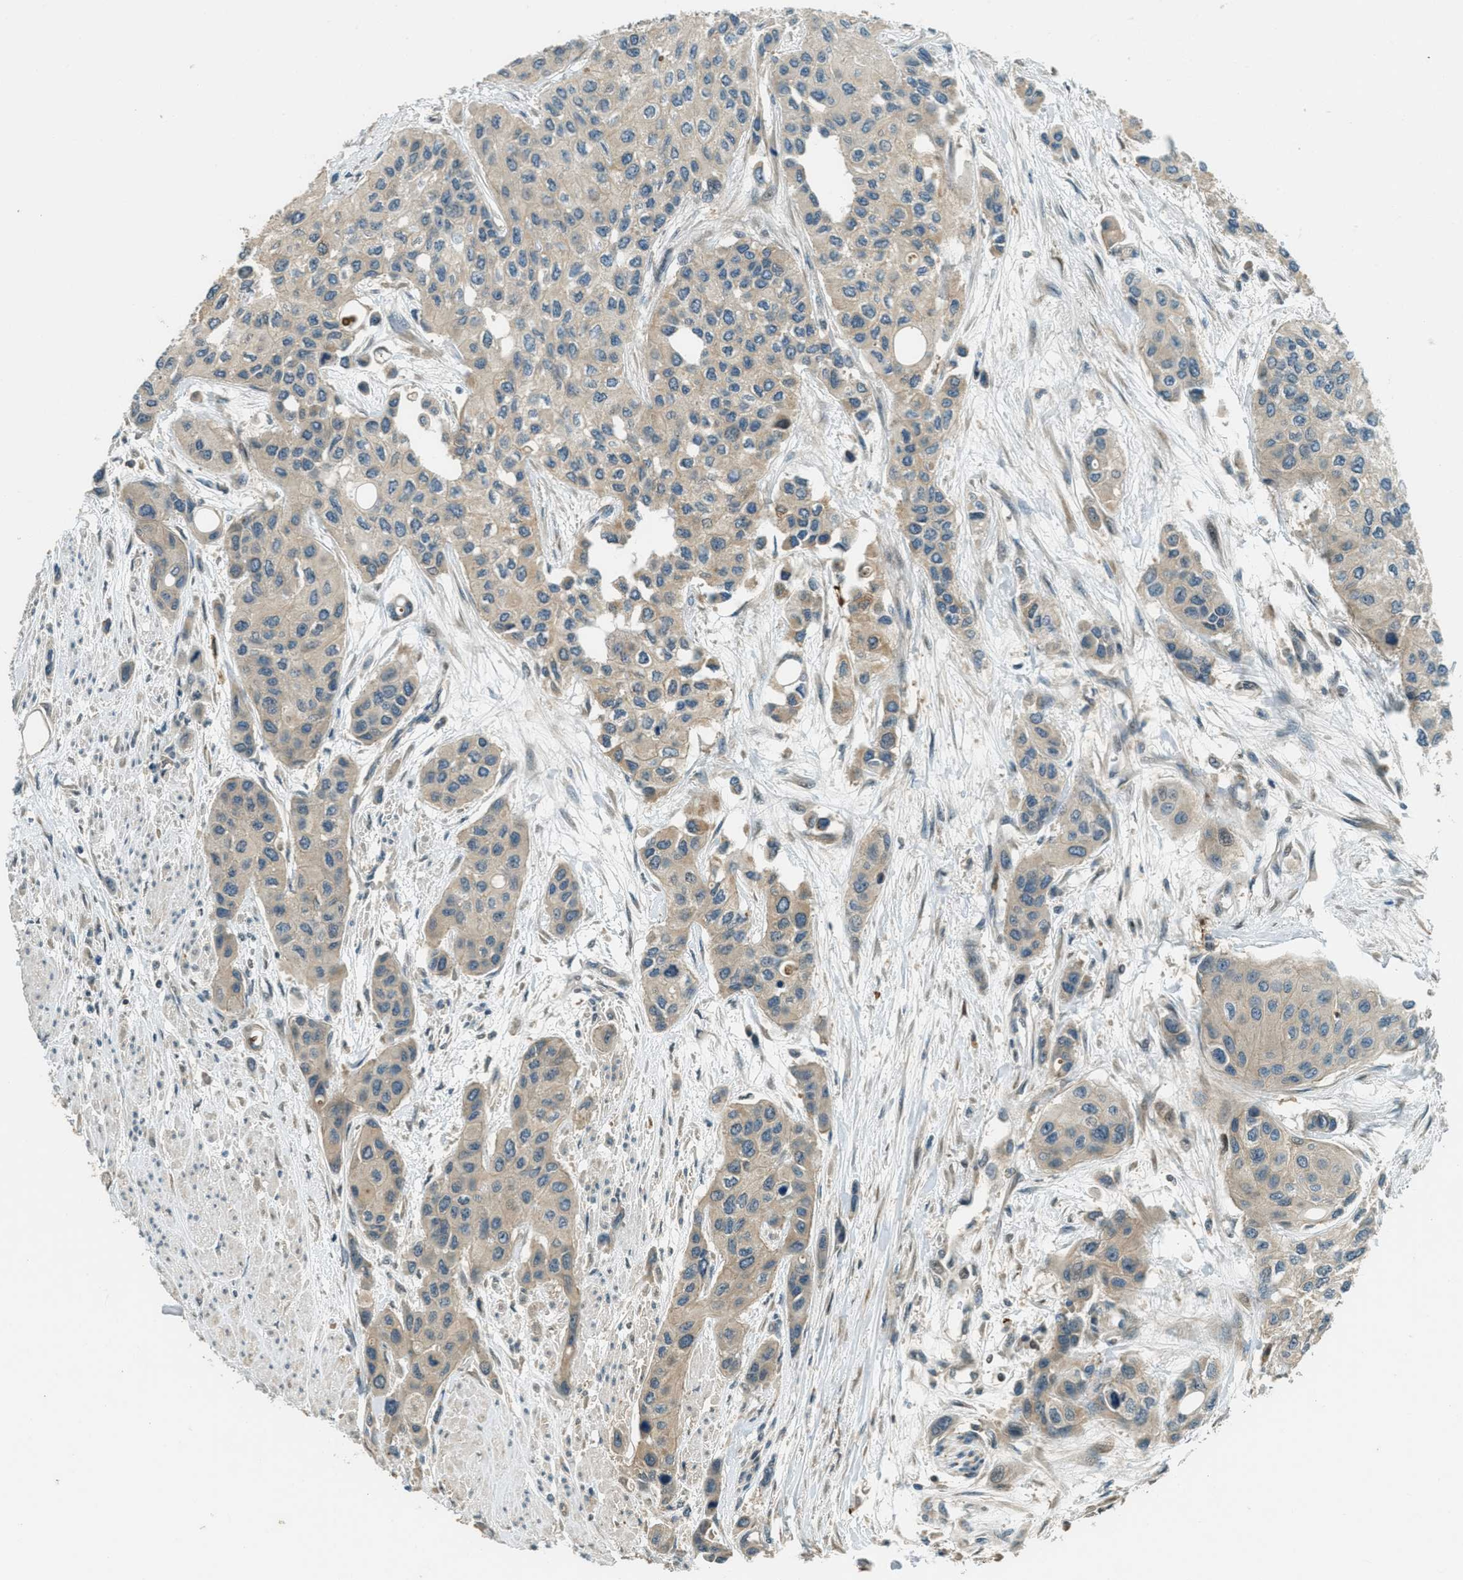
{"staining": {"intensity": "weak", "quantity": ">75%", "location": "cytoplasmic/membranous"}, "tissue": "urothelial cancer", "cell_type": "Tumor cells", "image_type": "cancer", "snomed": [{"axis": "morphology", "description": "Urothelial carcinoma, High grade"}, {"axis": "topography", "description": "Urinary bladder"}], "caption": "Urothelial cancer was stained to show a protein in brown. There is low levels of weak cytoplasmic/membranous staining in about >75% of tumor cells.", "gene": "PTPN23", "patient": {"sex": "female", "age": 56}}